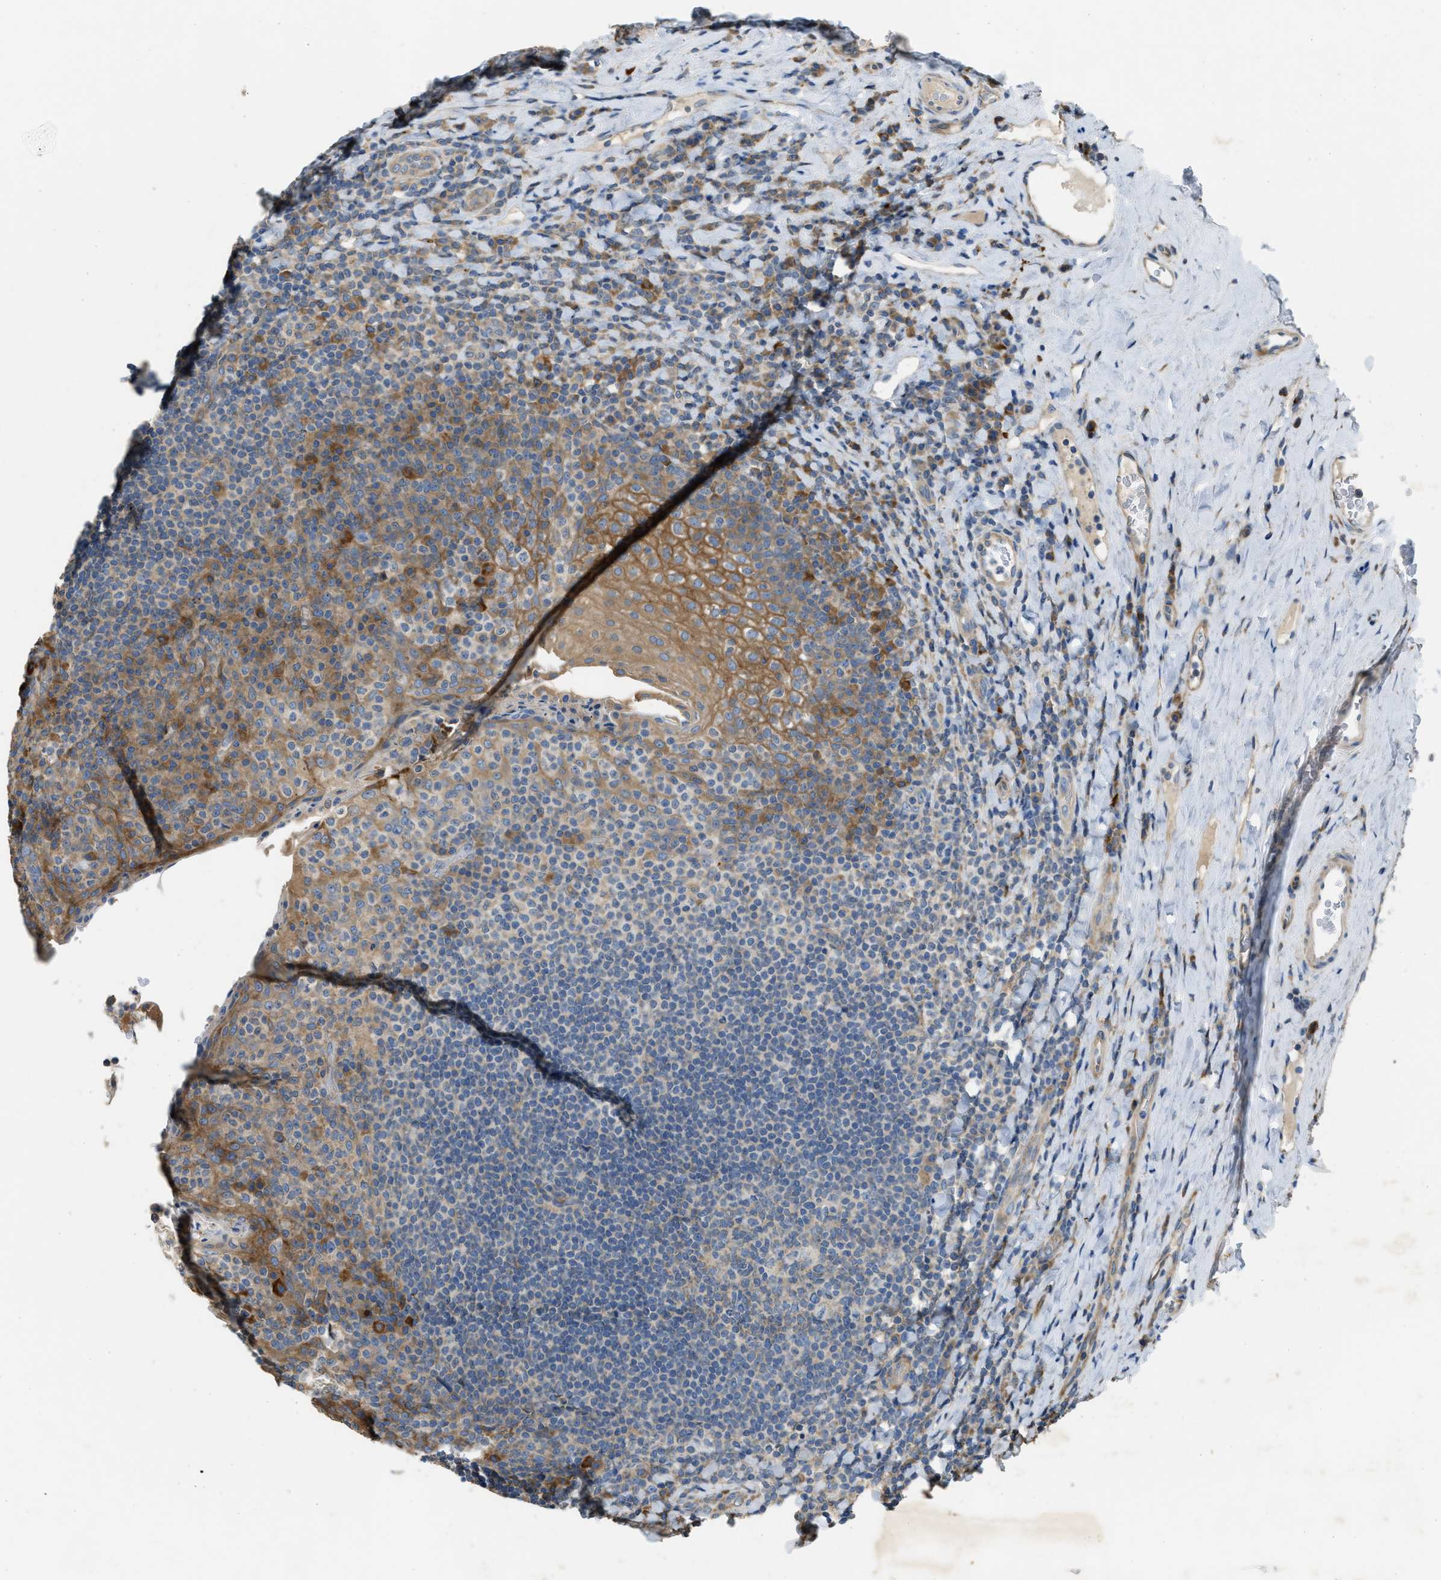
{"staining": {"intensity": "negative", "quantity": "none", "location": "none"}, "tissue": "tonsil", "cell_type": "Germinal center cells", "image_type": "normal", "snomed": [{"axis": "morphology", "description": "Normal tissue, NOS"}, {"axis": "topography", "description": "Tonsil"}], "caption": "High power microscopy photomicrograph of an immunohistochemistry (IHC) histopathology image of unremarkable tonsil, revealing no significant expression in germinal center cells. (Brightfield microscopy of DAB IHC at high magnification).", "gene": "TMEM68", "patient": {"sex": "male", "age": 17}}